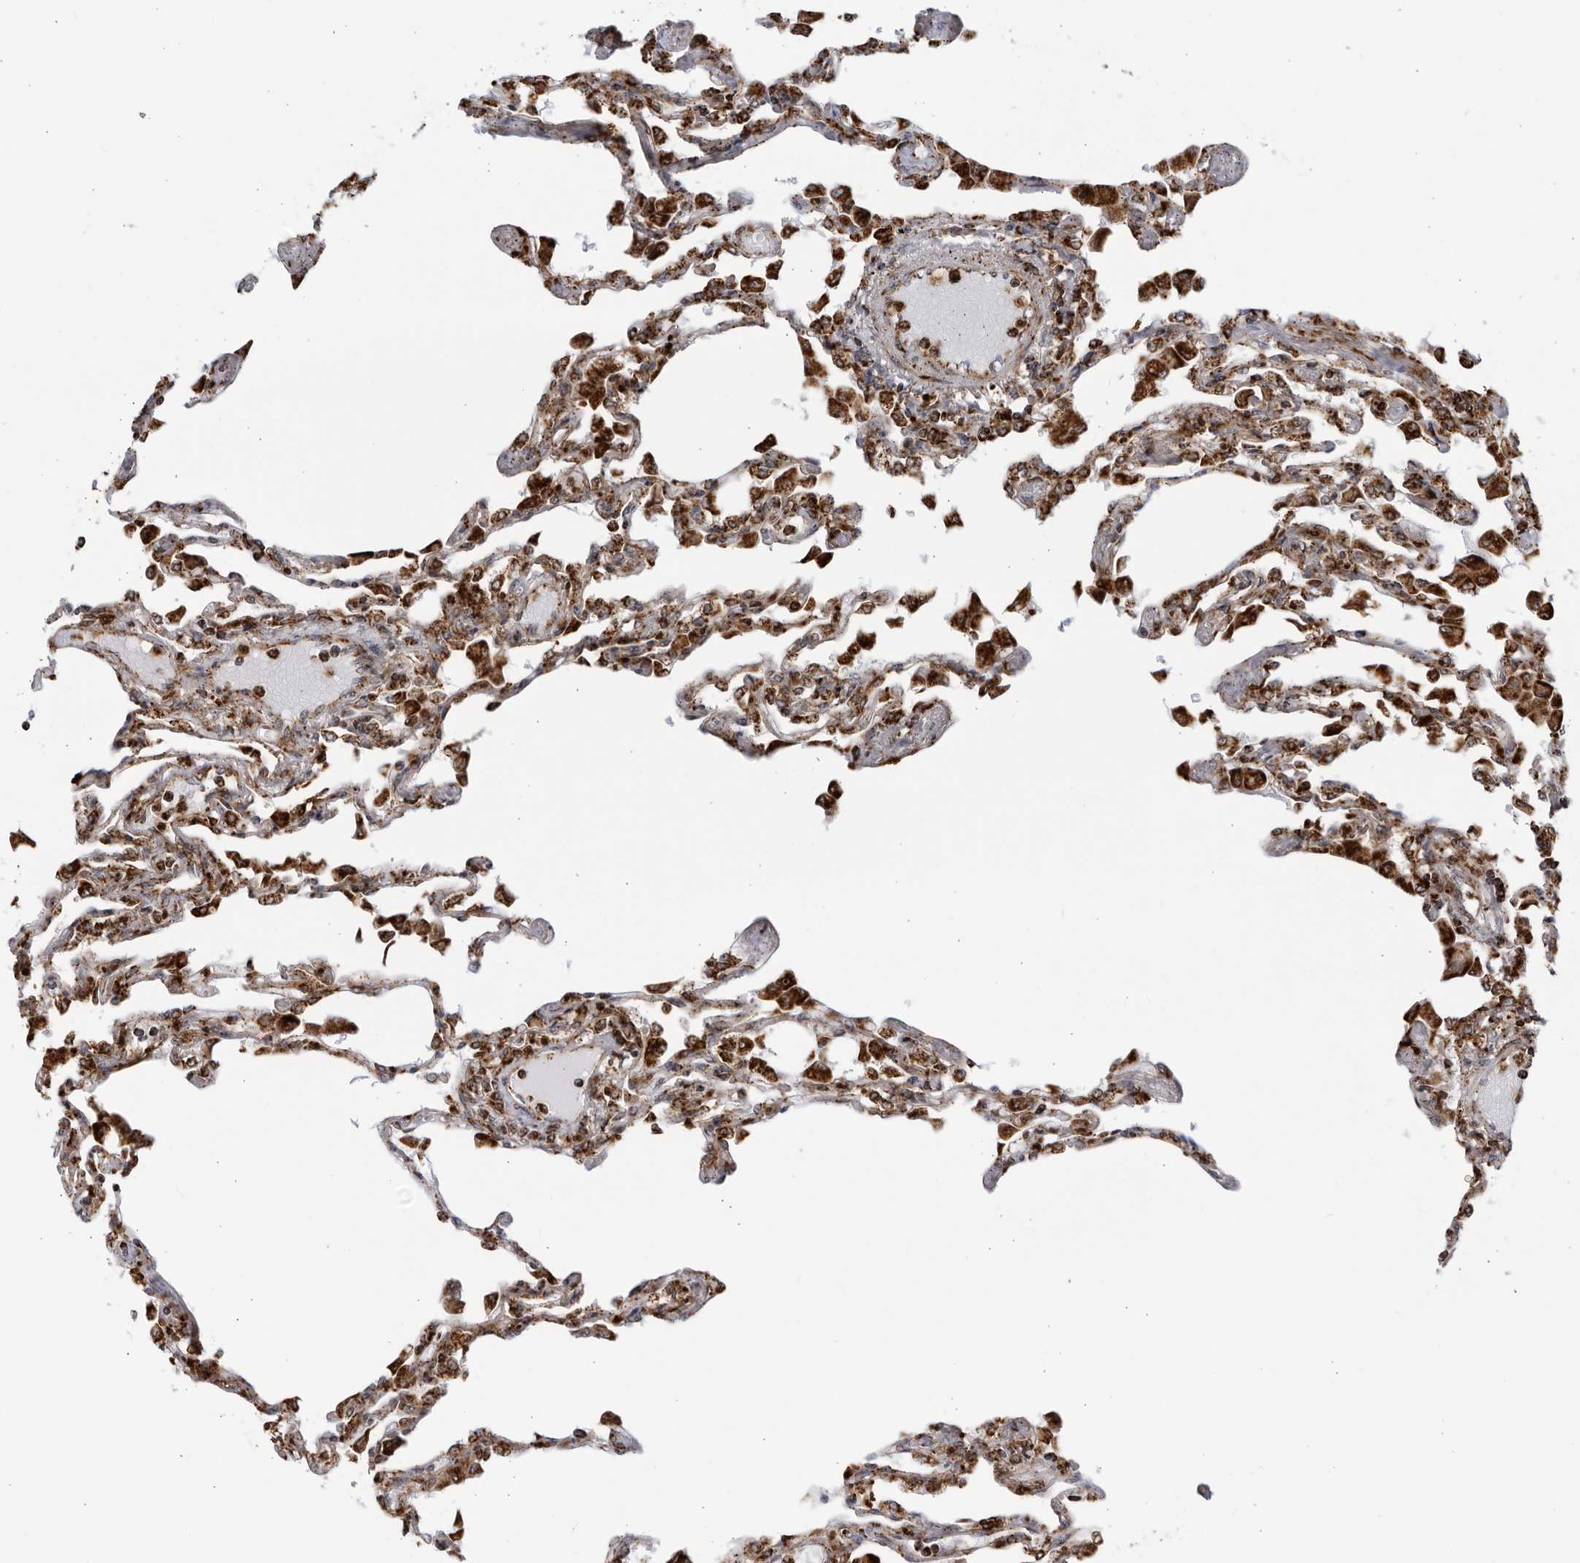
{"staining": {"intensity": "strong", "quantity": ">75%", "location": "cytoplasmic/membranous"}, "tissue": "lung", "cell_type": "Alveolar cells", "image_type": "normal", "snomed": [{"axis": "morphology", "description": "Normal tissue, NOS"}, {"axis": "topography", "description": "Bronchus"}, {"axis": "topography", "description": "Lung"}], "caption": "Immunohistochemistry (IHC) micrograph of benign human lung stained for a protein (brown), which displays high levels of strong cytoplasmic/membranous staining in approximately >75% of alveolar cells.", "gene": "RBM34", "patient": {"sex": "female", "age": 49}}